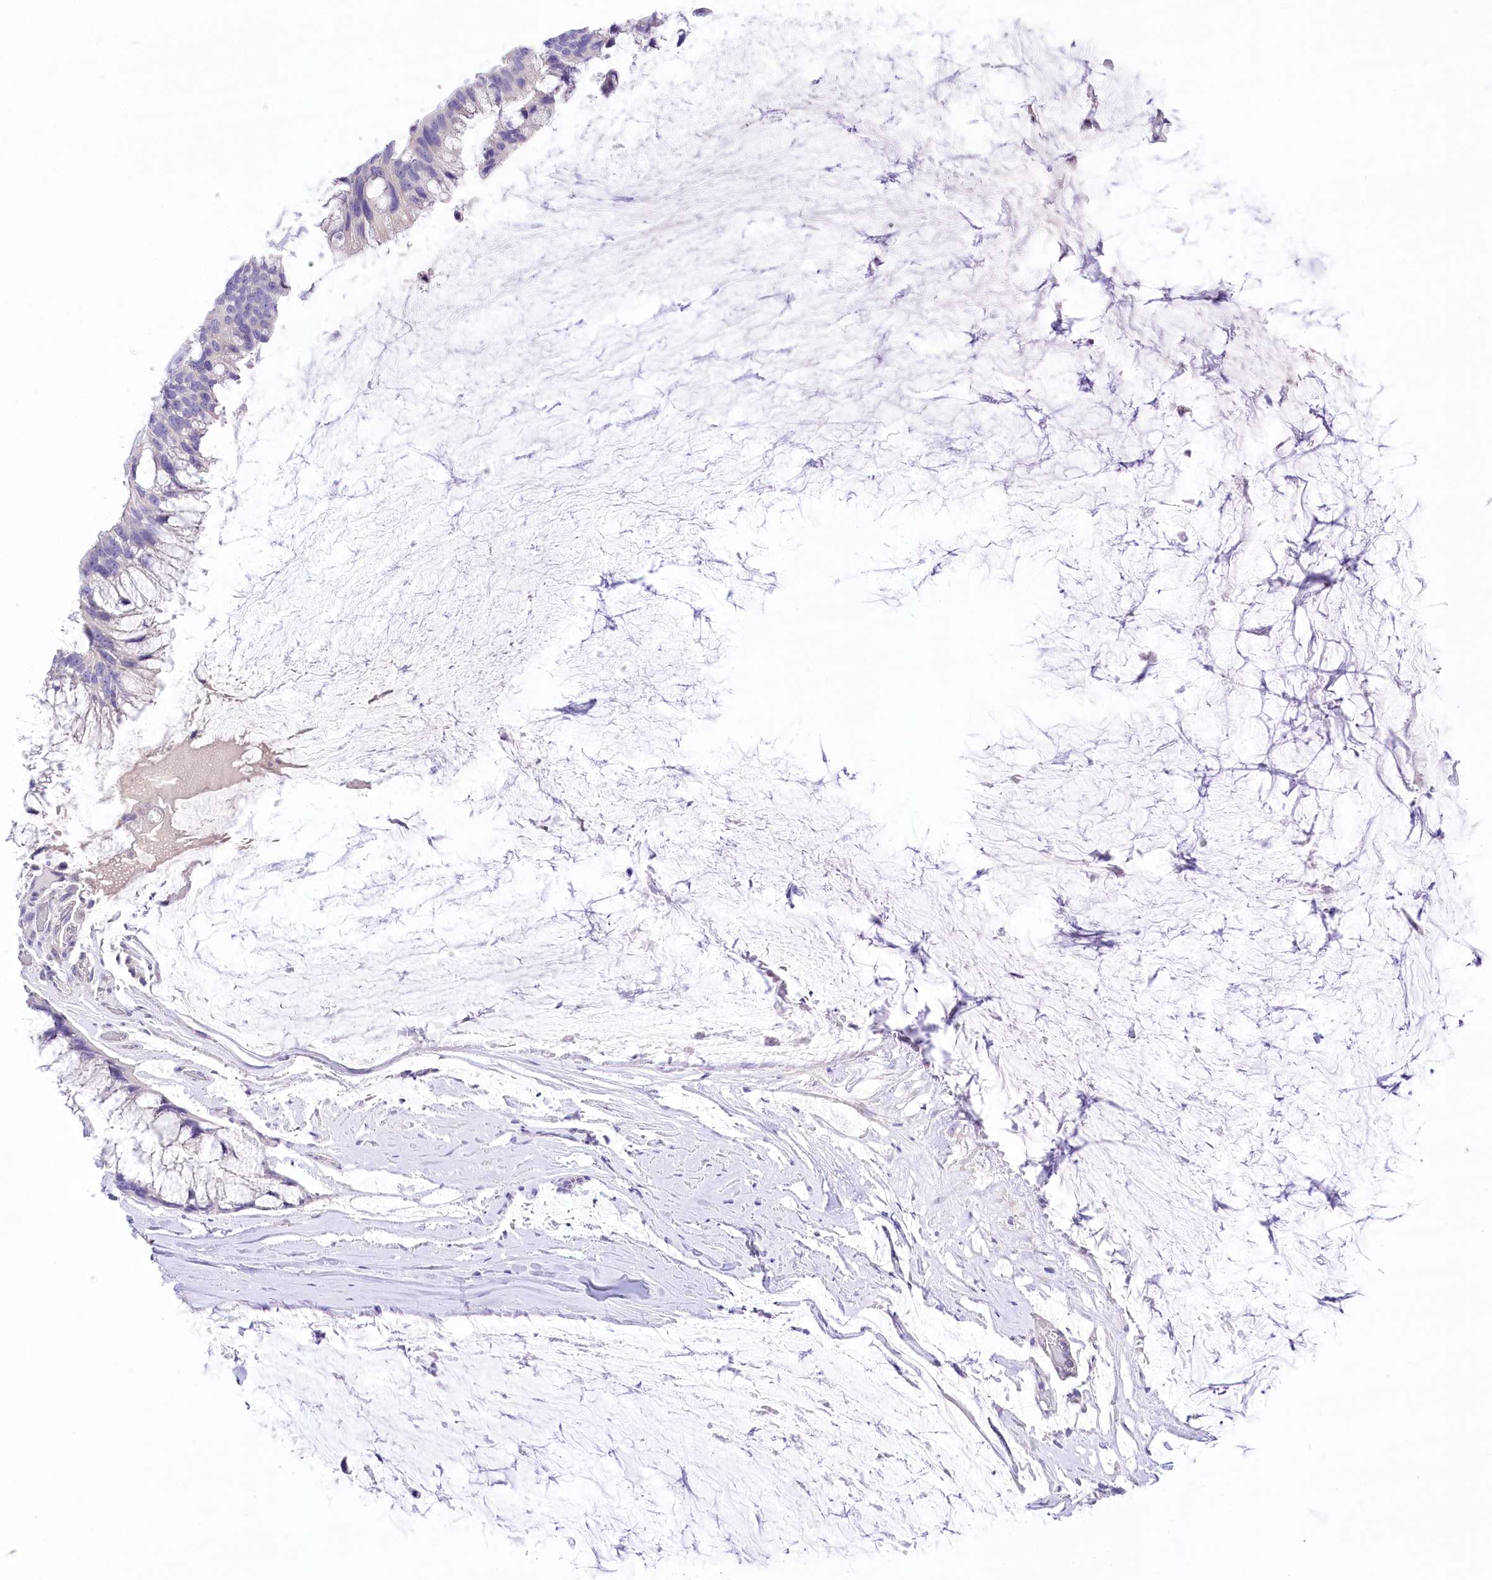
{"staining": {"intensity": "negative", "quantity": "none", "location": "none"}, "tissue": "ovarian cancer", "cell_type": "Tumor cells", "image_type": "cancer", "snomed": [{"axis": "morphology", "description": "Cystadenocarcinoma, mucinous, NOS"}, {"axis": "topography", "description": "Ovary"}], "caption": "High magnification brightfield microscopy of ovarian mucinous cystadenocarcinoma stained with DAB (brown) and counterstained with hematoxylin (blue): tumor cells show no significant expression.", "gene": "HELT", "patient": {"sex": "female", "age": 39}}